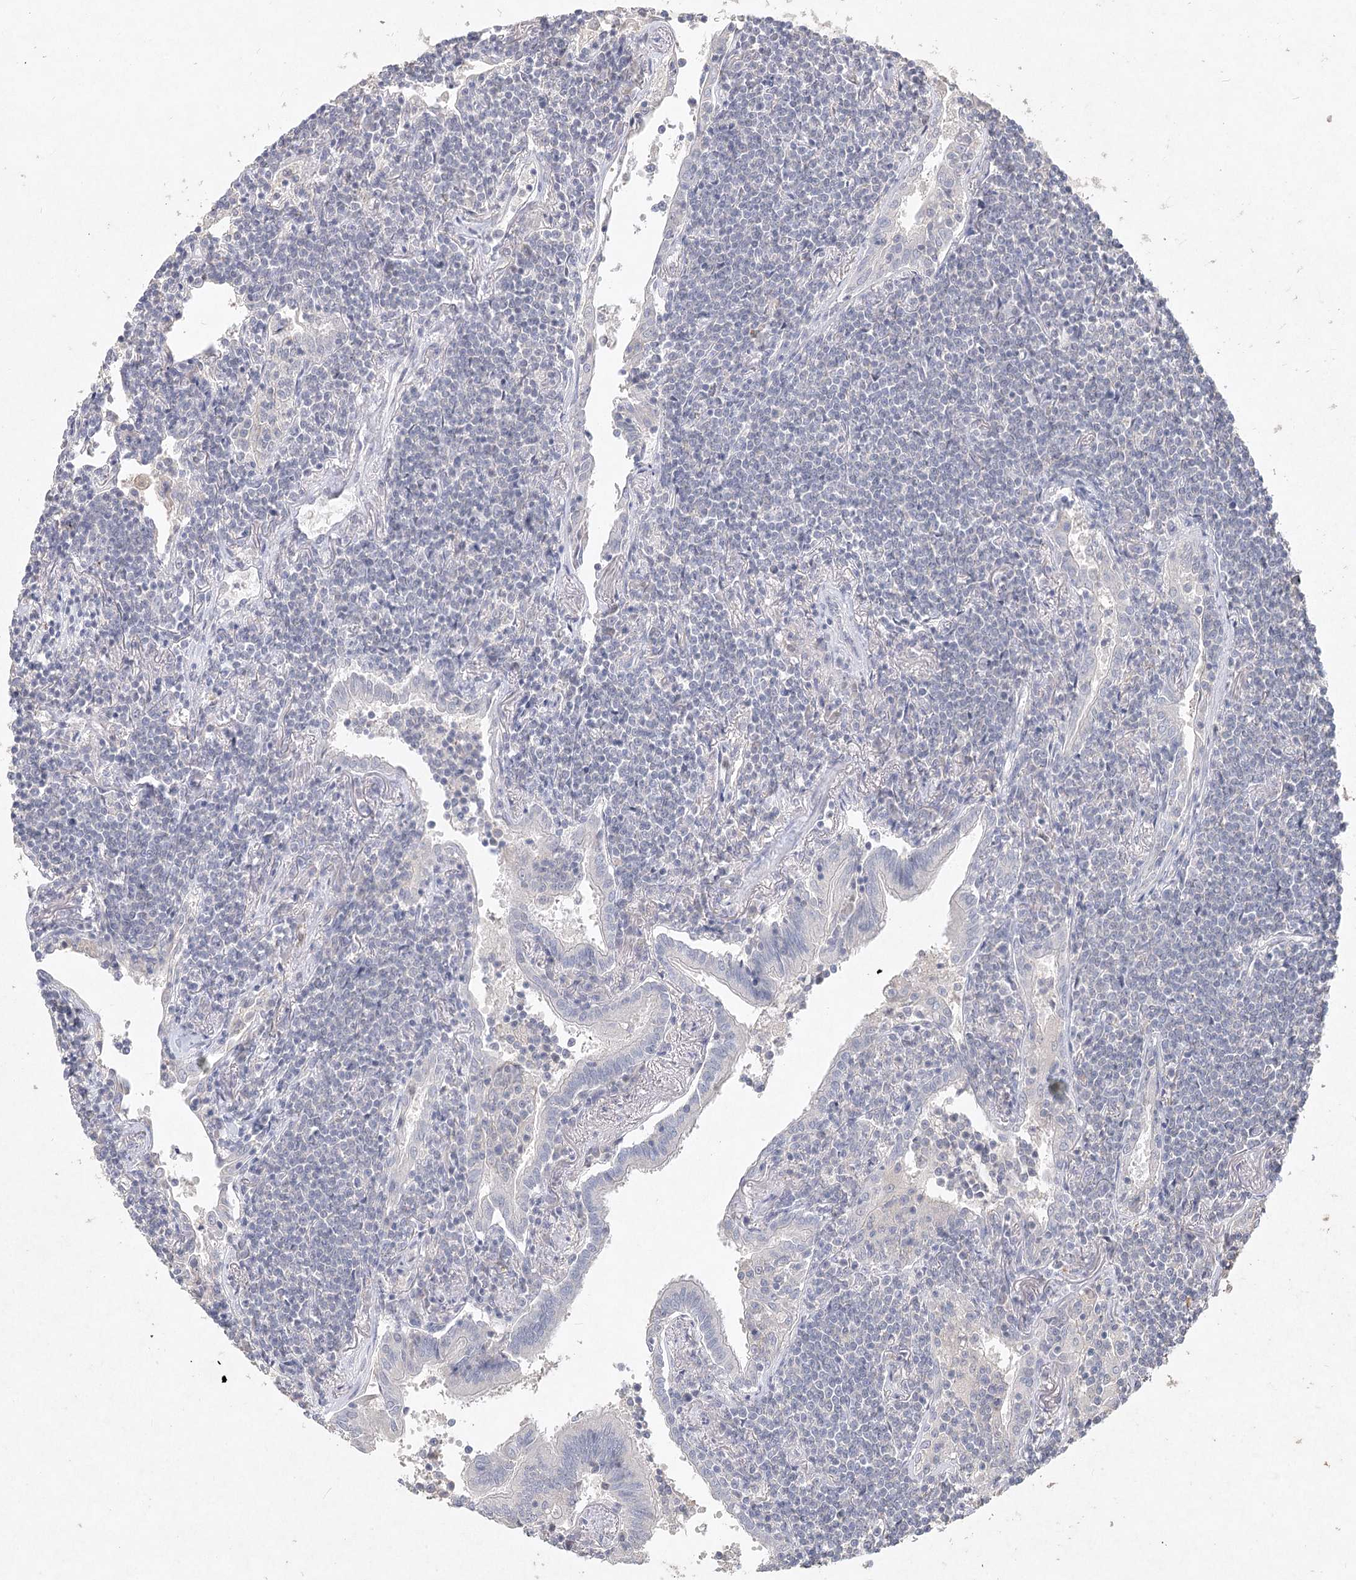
{"staining": {"intensity": "negative", "quantity": "none", "location": "none"}, "tissue": "lymphoma", "cell_type": "Tumor cells", "image_type": "cancer", "snomed": [{"axis": "morphology", "description": "Malignant lymphoma, non-Hodgkin's type, Low grade"}, {"axis": "topography", "description": "Lung"}], "caption": "DAB (3,3'-diaminobenzidine) immunohistochemical staining of human lymphoma reveals no significant staining in tumor cells. (Stains: DAB immunohistochemistry (IHC) with hematoxylin counter stain, Microscopy: brightfield microscopy at high magnification).", "gene": "ARSI", "patient": {"sex": "female", "age": 71}}